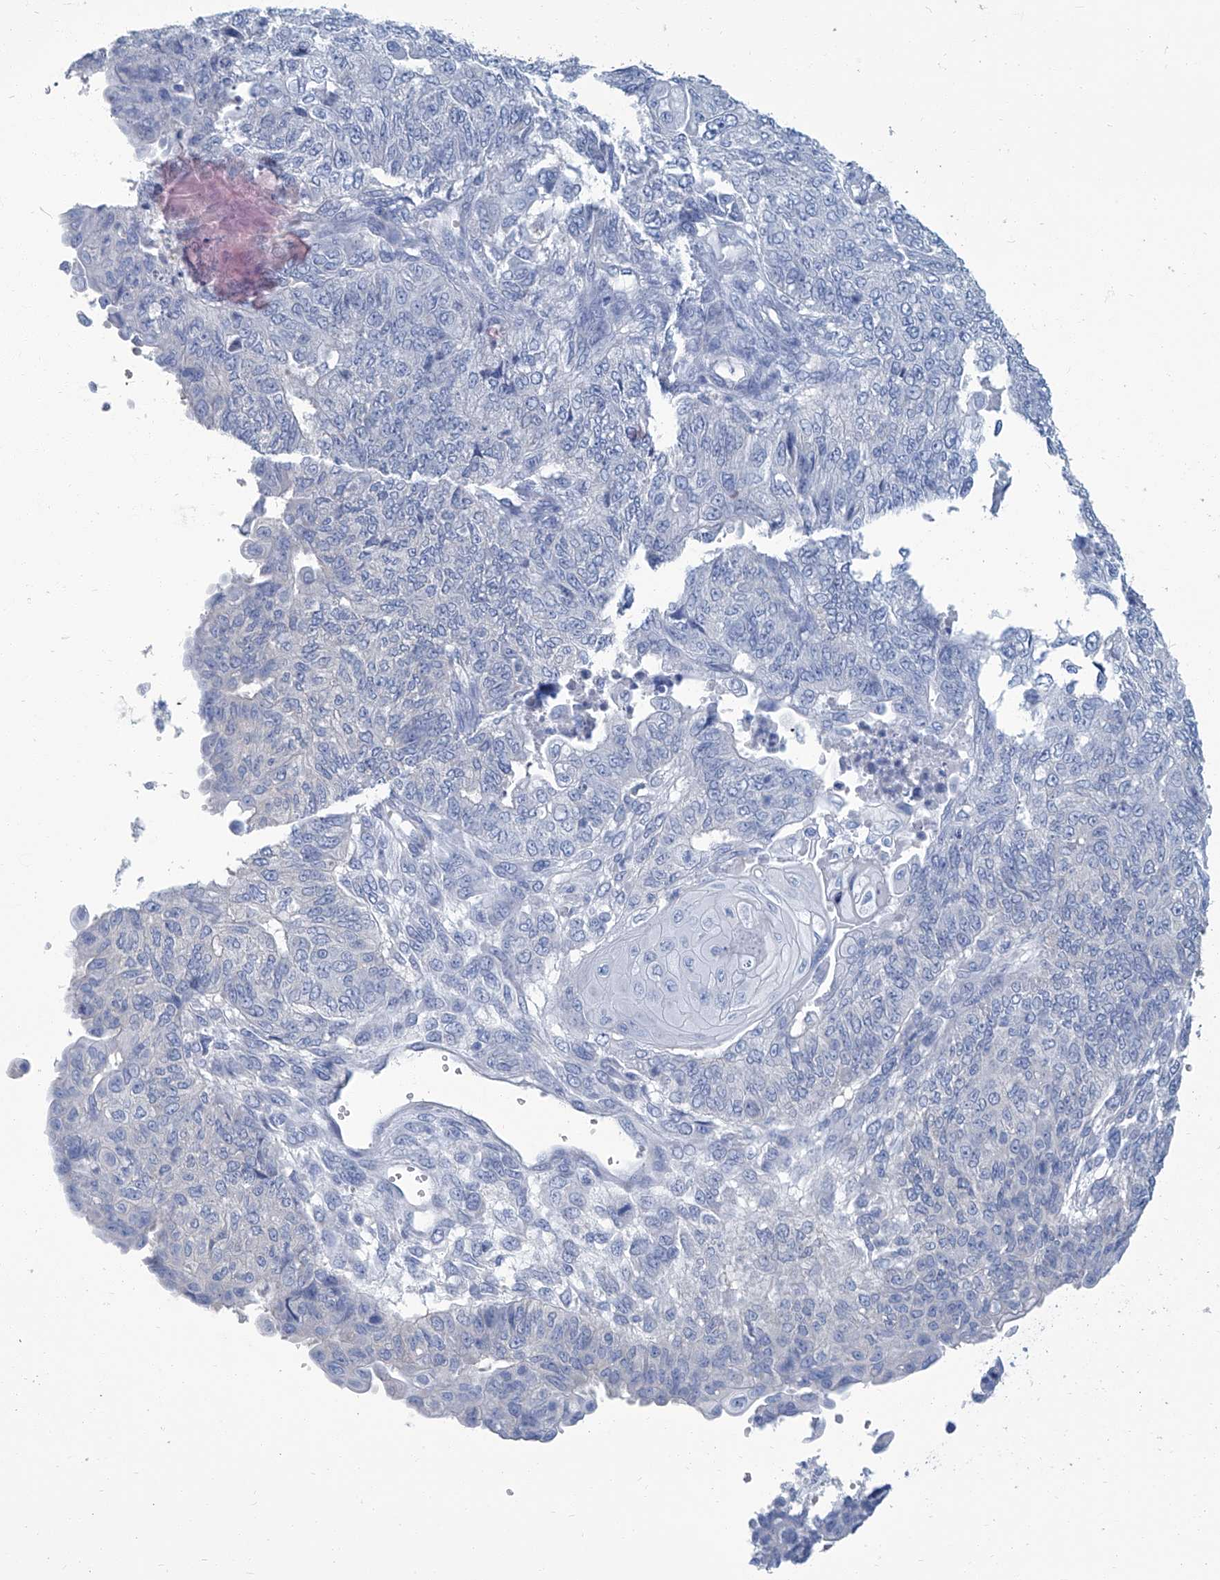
{"staining": {"intensity": "negative", "quantity": "none", "location": "none"}, "tissue": "endometrial cancer", "cell_type": "Tumor cells", "image_type": "cancer", "snomed": [{"axis": "morphology", "description": "Adenocarcinoma, NOS"}, {"axis": "topography", "description": "Endometrium"}], "caption": "Immunohistochemistry image of neoplastic tissue: human adenocarcinoma (endometrial) stained with DAB (3,3'-diaminobenzidine) reveals no significant protein staining in tumor cells.", "gene": "PFKL", "patient": {"sex": "female", "age": 32}}